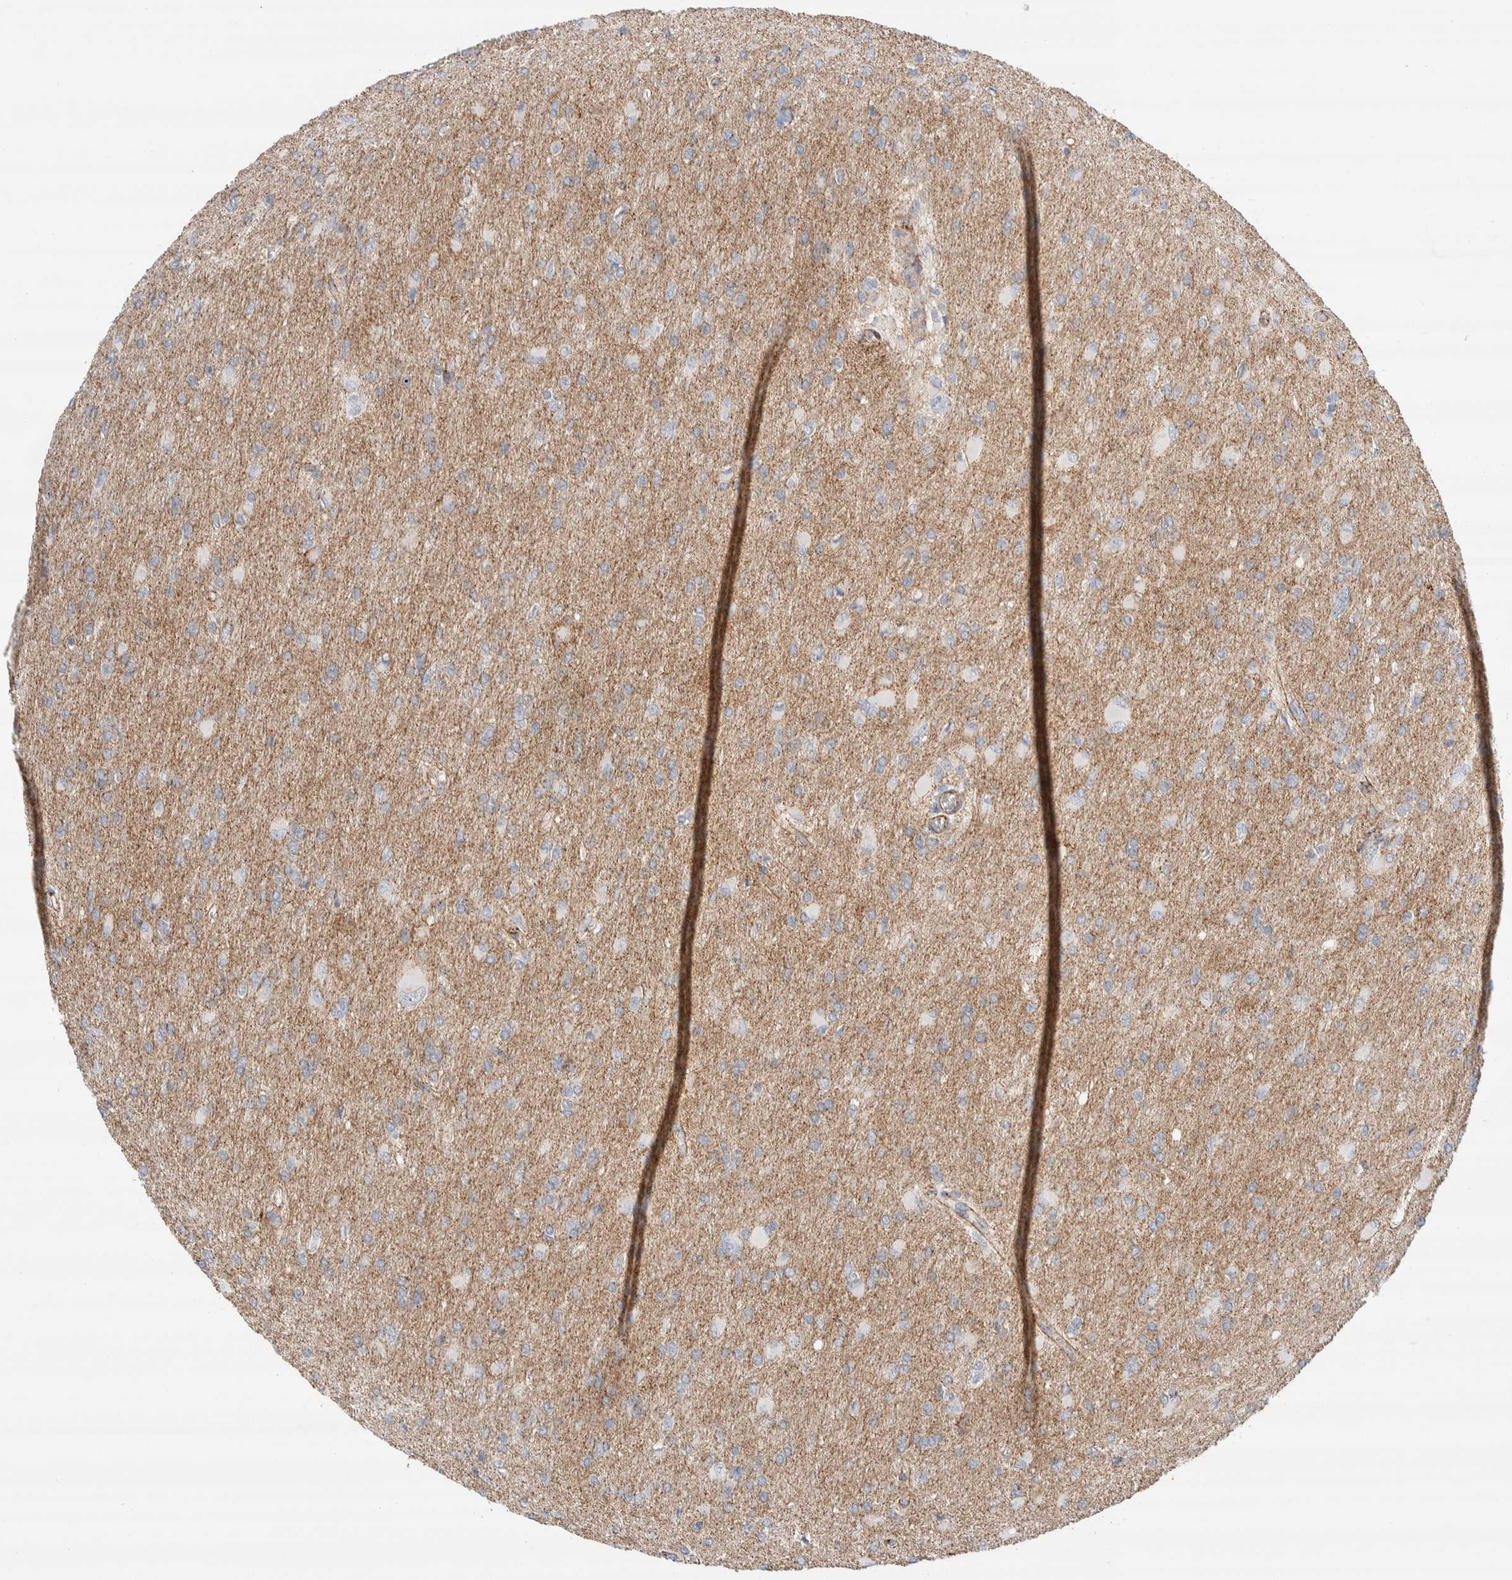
{"staining": {"intensity": "moderate", "quantity": "25%-75%", "location": "cytoplasmic/membranous"}, "tissue": "glioma", "cell_type": "Tumor cells", "image_type": "cancer", "snomed": [{"axis": "morphology", "description": "Glioma, malignant, High grade"}, {"axis": "topography", "description": "Cerebral cortex"}], "caption": "A brown stain shows moderate cytoplasmic/membranous positivity of a protein in human glioma tumor cells.", "gene": "SEPTIN4", "patient": {"sex": "female", "age": 36}}